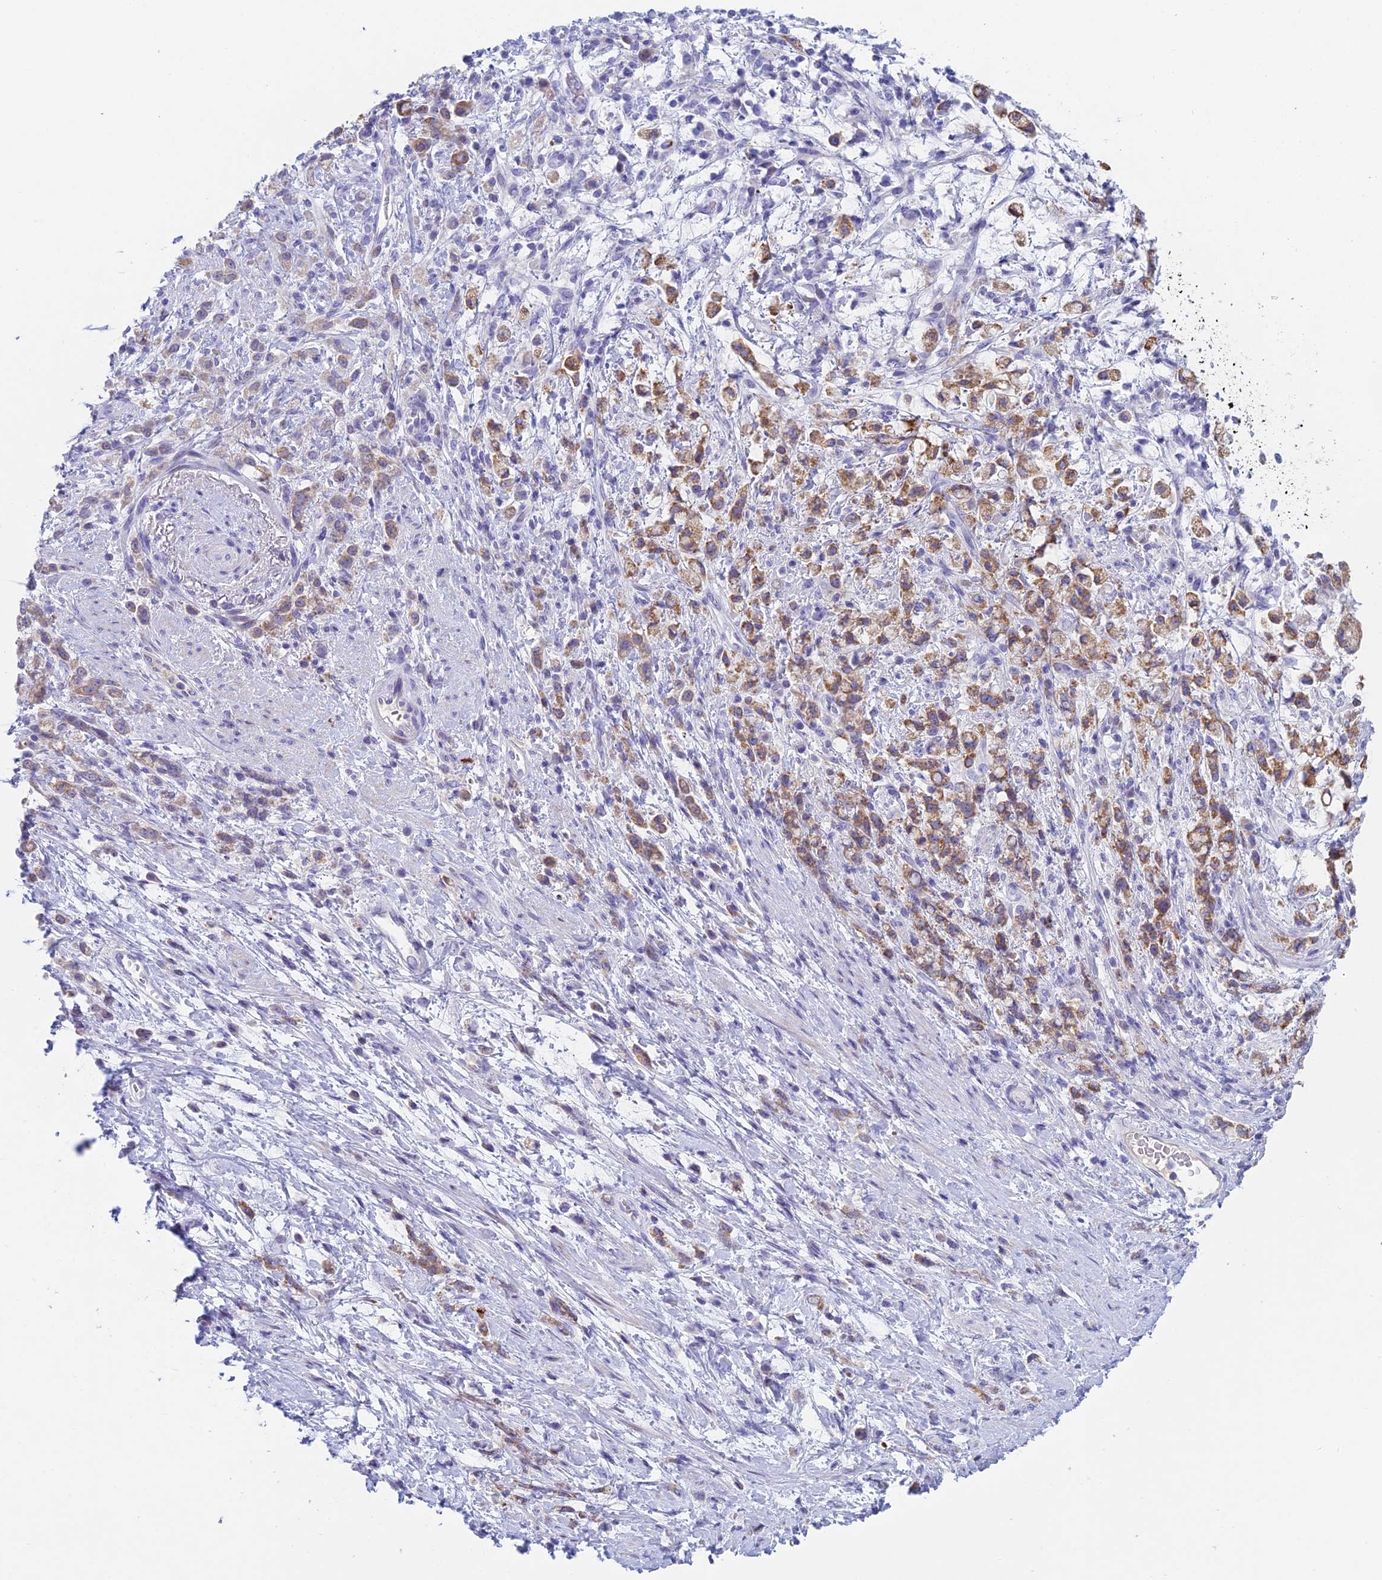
{"staining": {"intensity": "moderate", "quantity": ">75%", "location": "cytoplasmic/membranous"}, "tissue": "stomach cancer", "cell_type": "Tumor cells", "image_type": "cancer", "snomed": [{"axis": "morphology", "description": "Adenocarcinoma, NOS"}, {"axis": "topography", "description": "Stomach"}], "caption": "Adenocarcinoma (stomach) stained with DAB (3,3'-diaminobenzidine) immunohistochemistry shows medium levels of moderate cytoplasmic/membranous expression in about >75% of tumor cells.", "gene": "REXO5", "patient": {"sex": "female", "age": 60}}